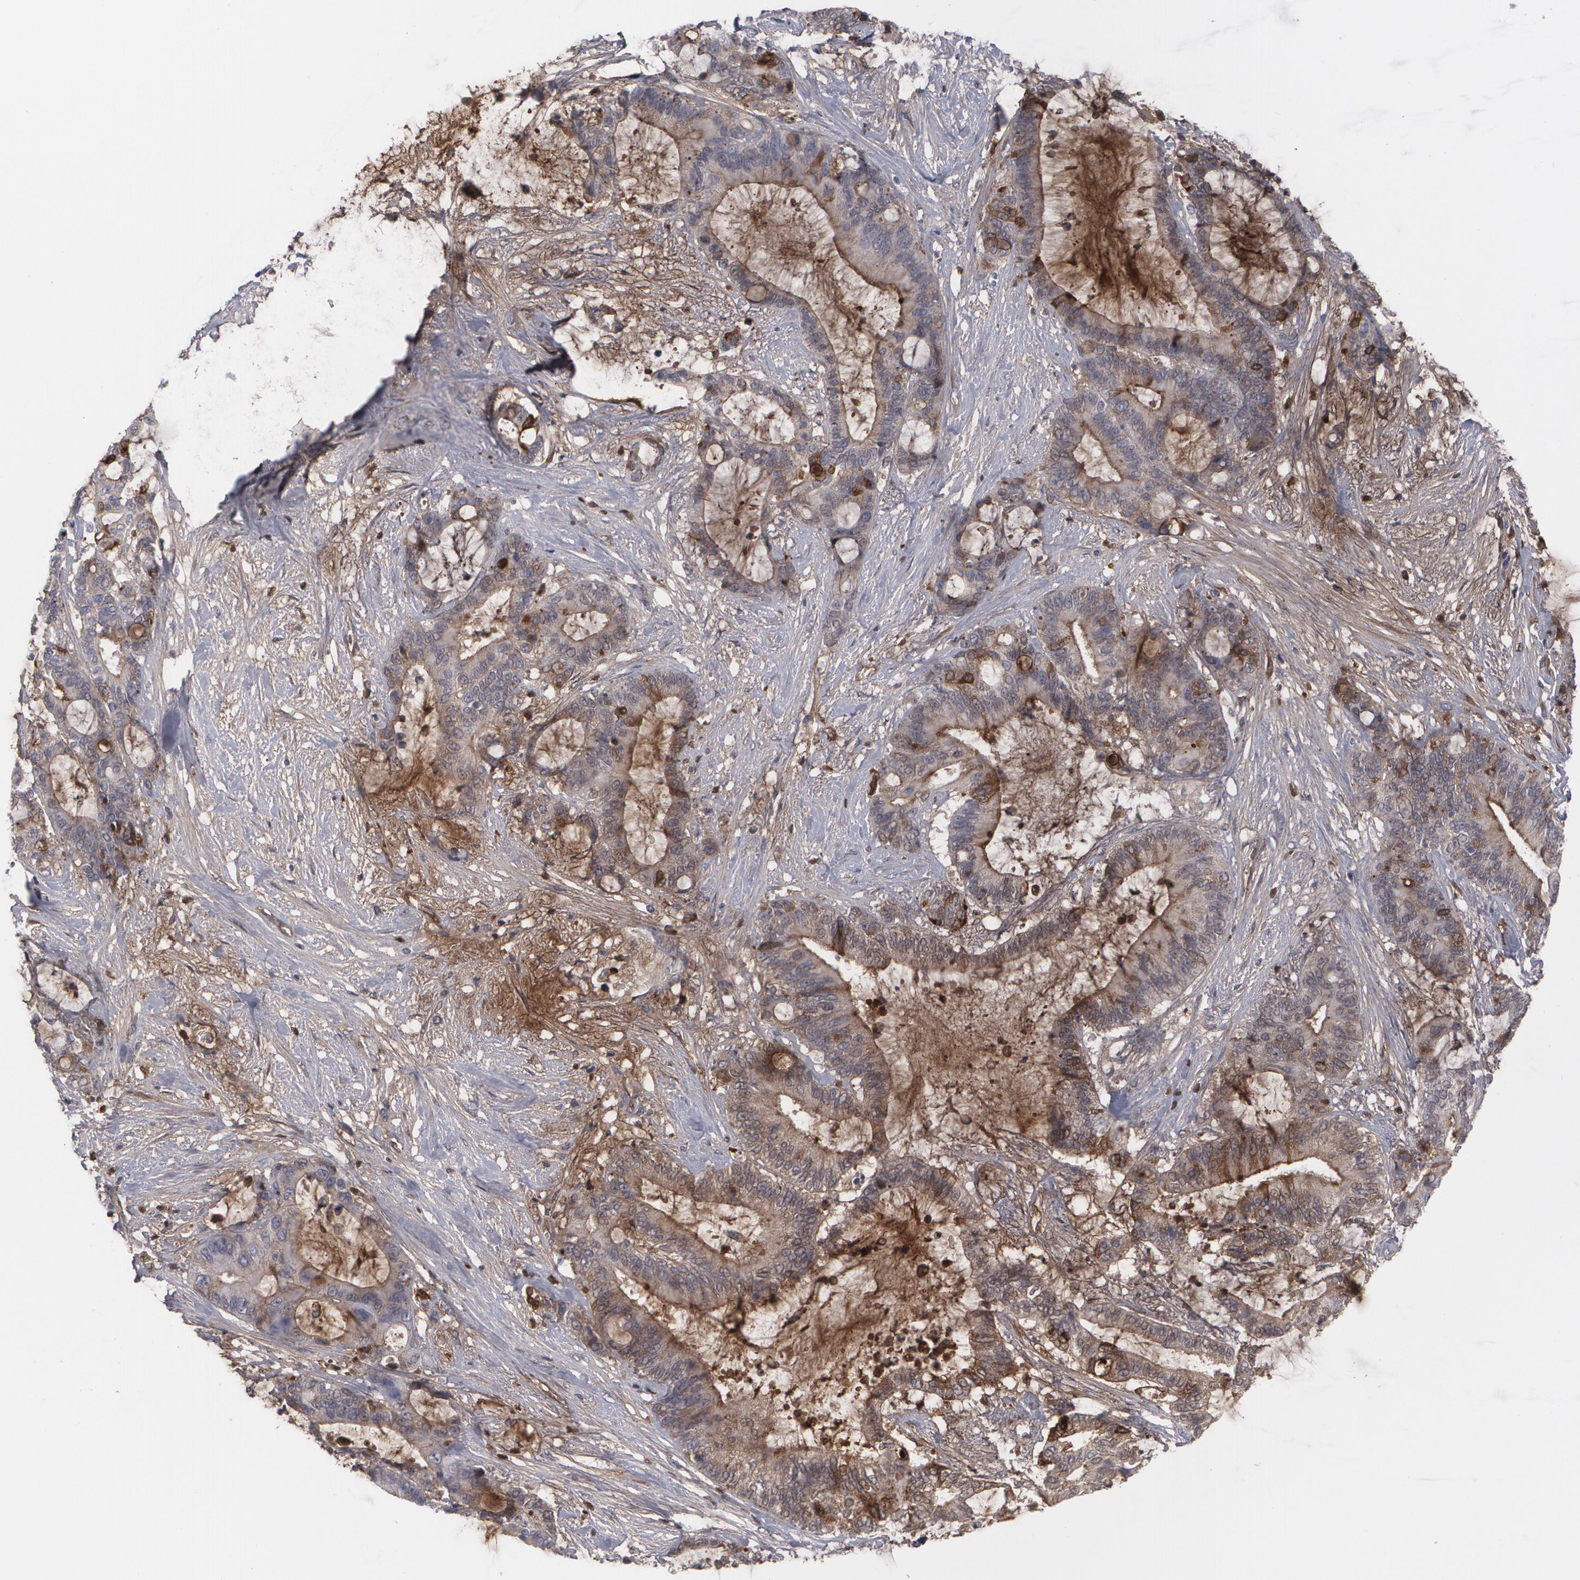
{"staining": {"intensity": "weak", "quantity": "<25%", "location": "cytoplasmic/membranous"}, "tissue": "liver cancer", "cell_type": "Tumor cells", "image_type": "cancer", "snomed": [{"axis": "morphology", "description": "Cholangiocarcinoma"}, {"axis": "topography", "description": "Liver"}], "caption": "The IHC histopathology image has no significant positivity in tumor cells of liver cancer tissue.", "gene": "LRG1", "patient": {"sex": "female", "age": 73}}